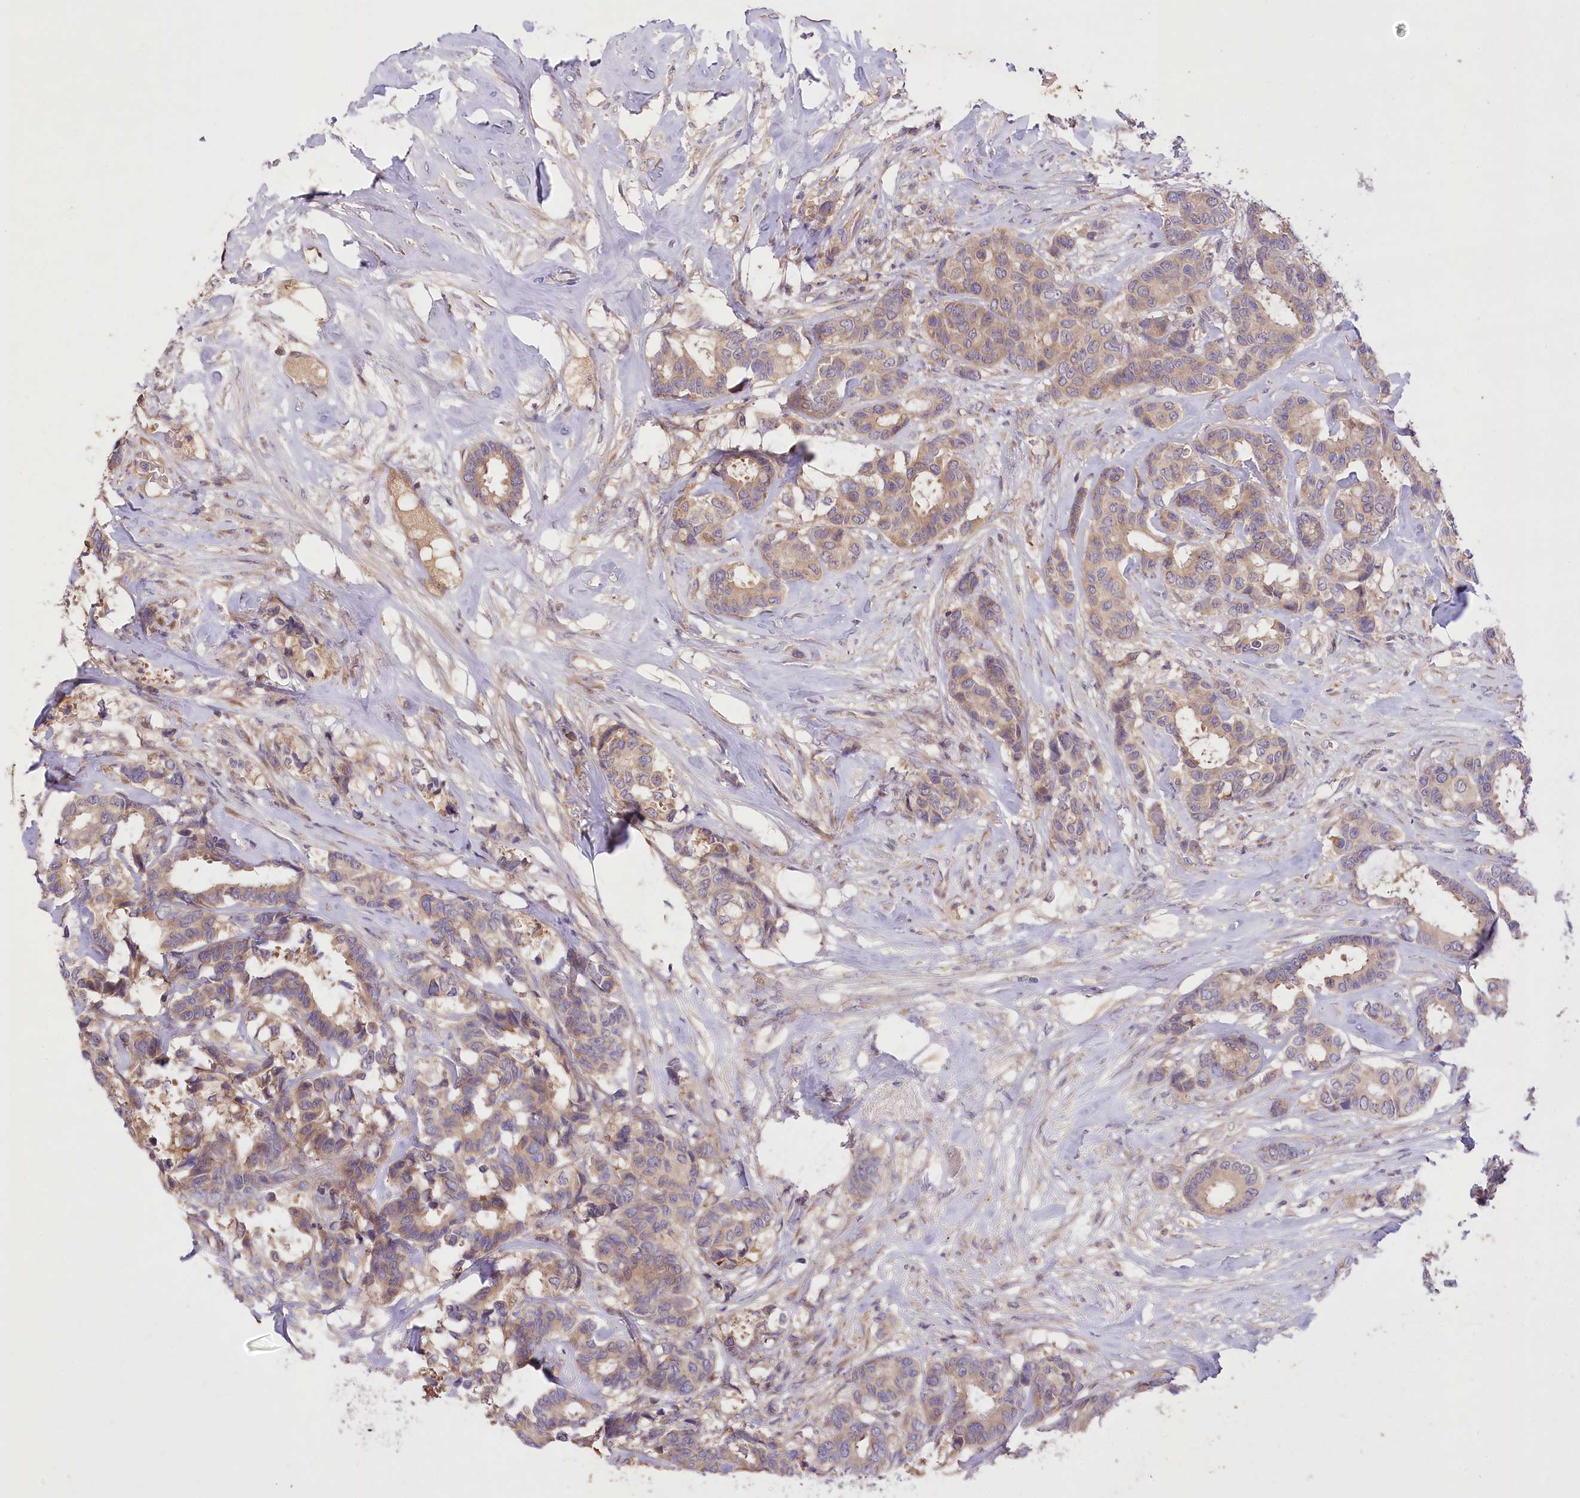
{"staining": {"intensity": "weak", "quantity": ">75%", "location": "cytoplasmic/membranous"}, "tissue": "breast cancer", "cell_type": "Tumor cells", "image_type": "cancer", "snomed": [{"axis": "morphology", "description": "Duct carcinoma"}, {"axis": "topography", "description": "Breast"}], "caption": "Immunohistochemical staining of human breast infiltrating ductal carcinoma shows low levels of weak cytoplasmic/membranous protein staining in about >75% of tumor cells. (brown staining indicates protein expression, while blue staining denotes nuclei).", "gene": "PBLD", "patient": {"sex": "female", "age": 87}}